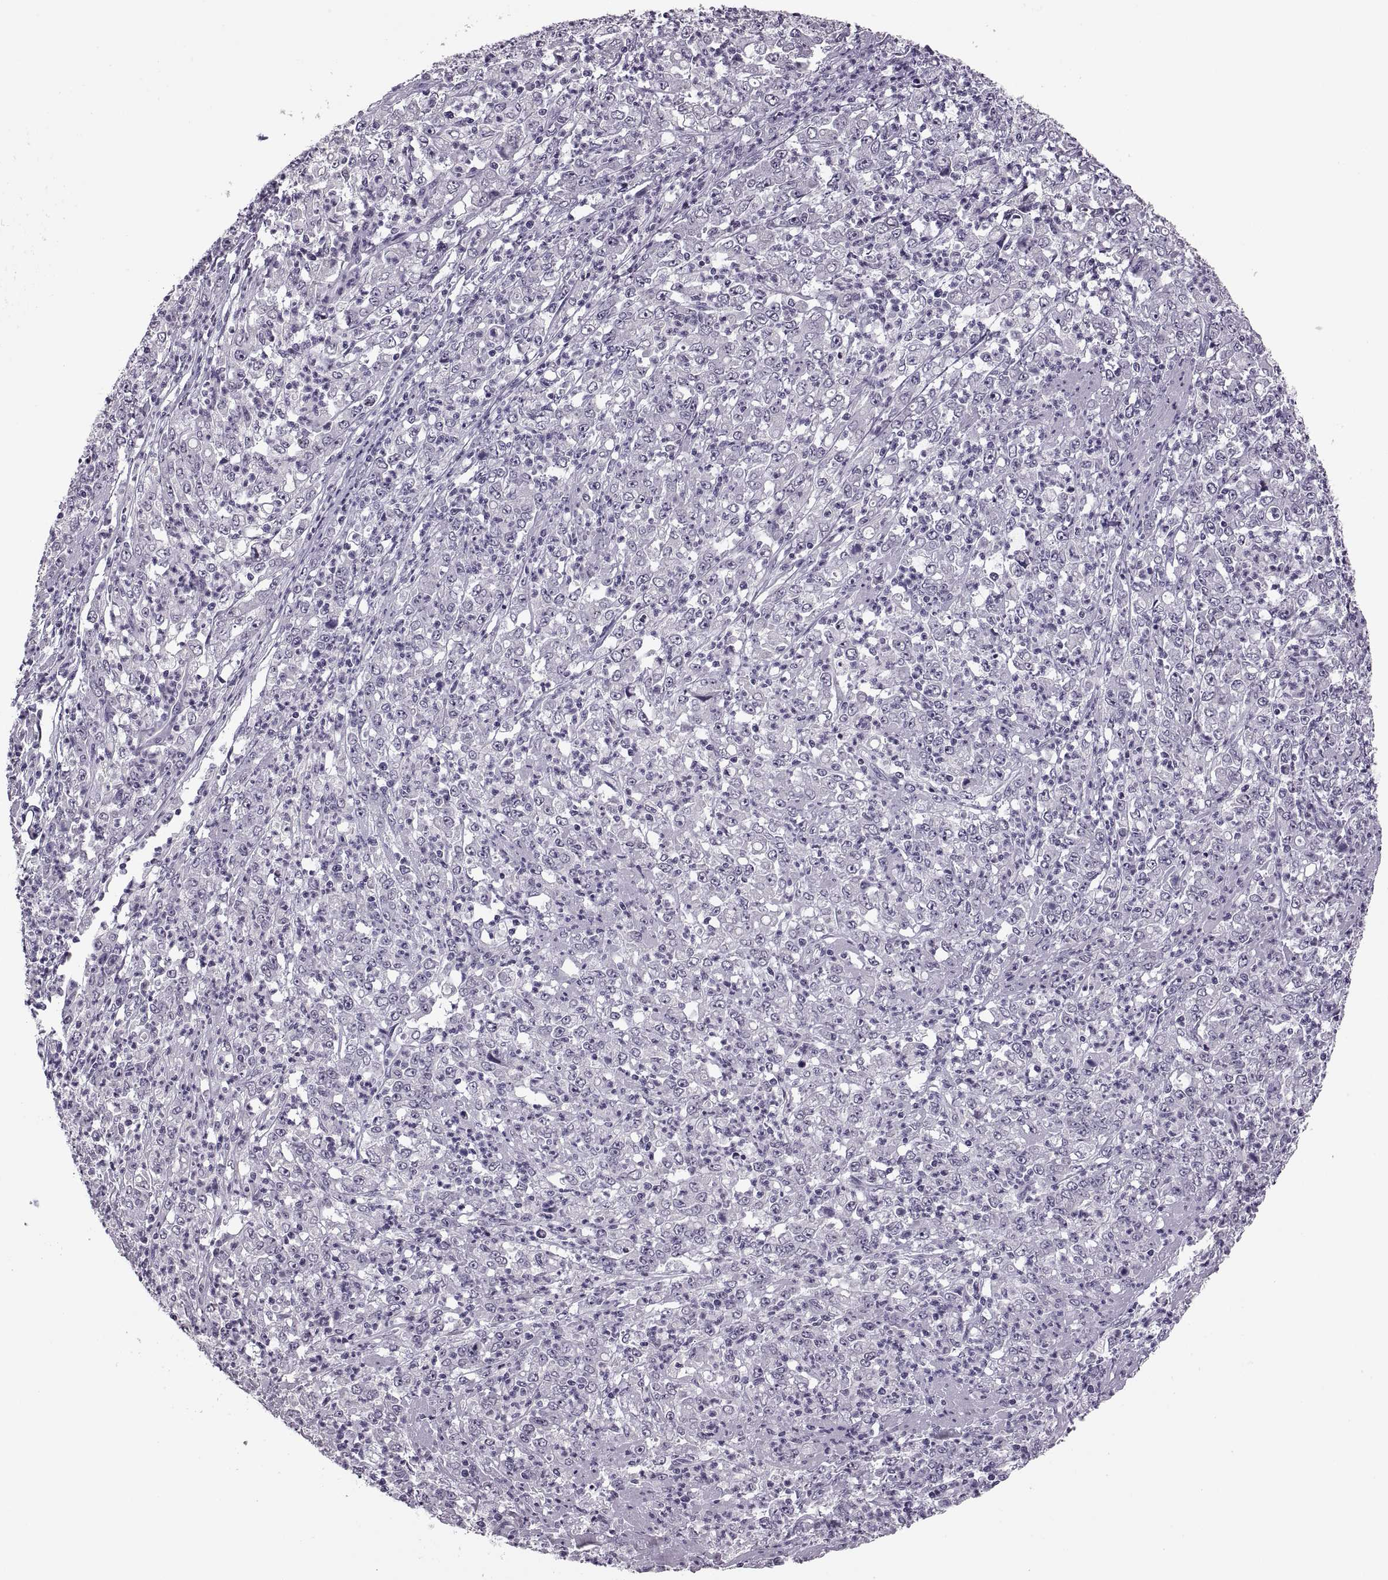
{"staining": {"intensity": "negative", "quantity": "none", "location": "none"}, "tissue": "stomach cancer", "cell_type": "Tumor cells", "image_type": "cancer", "snomed": [{"axis": "morphology", "description": "Adenocarcinoma, NOS"}, {"axis": "topography", "description": "Stomach, lower"}], "caption": "High power microscopy micrograph of an immunohistochemistry (IHC) image of stomach cancer (adenocarcinoma), revealing no significant expression in tumor cells.", "gene": "PAGE5", "patient": {"sex": "female", "age": 71}}